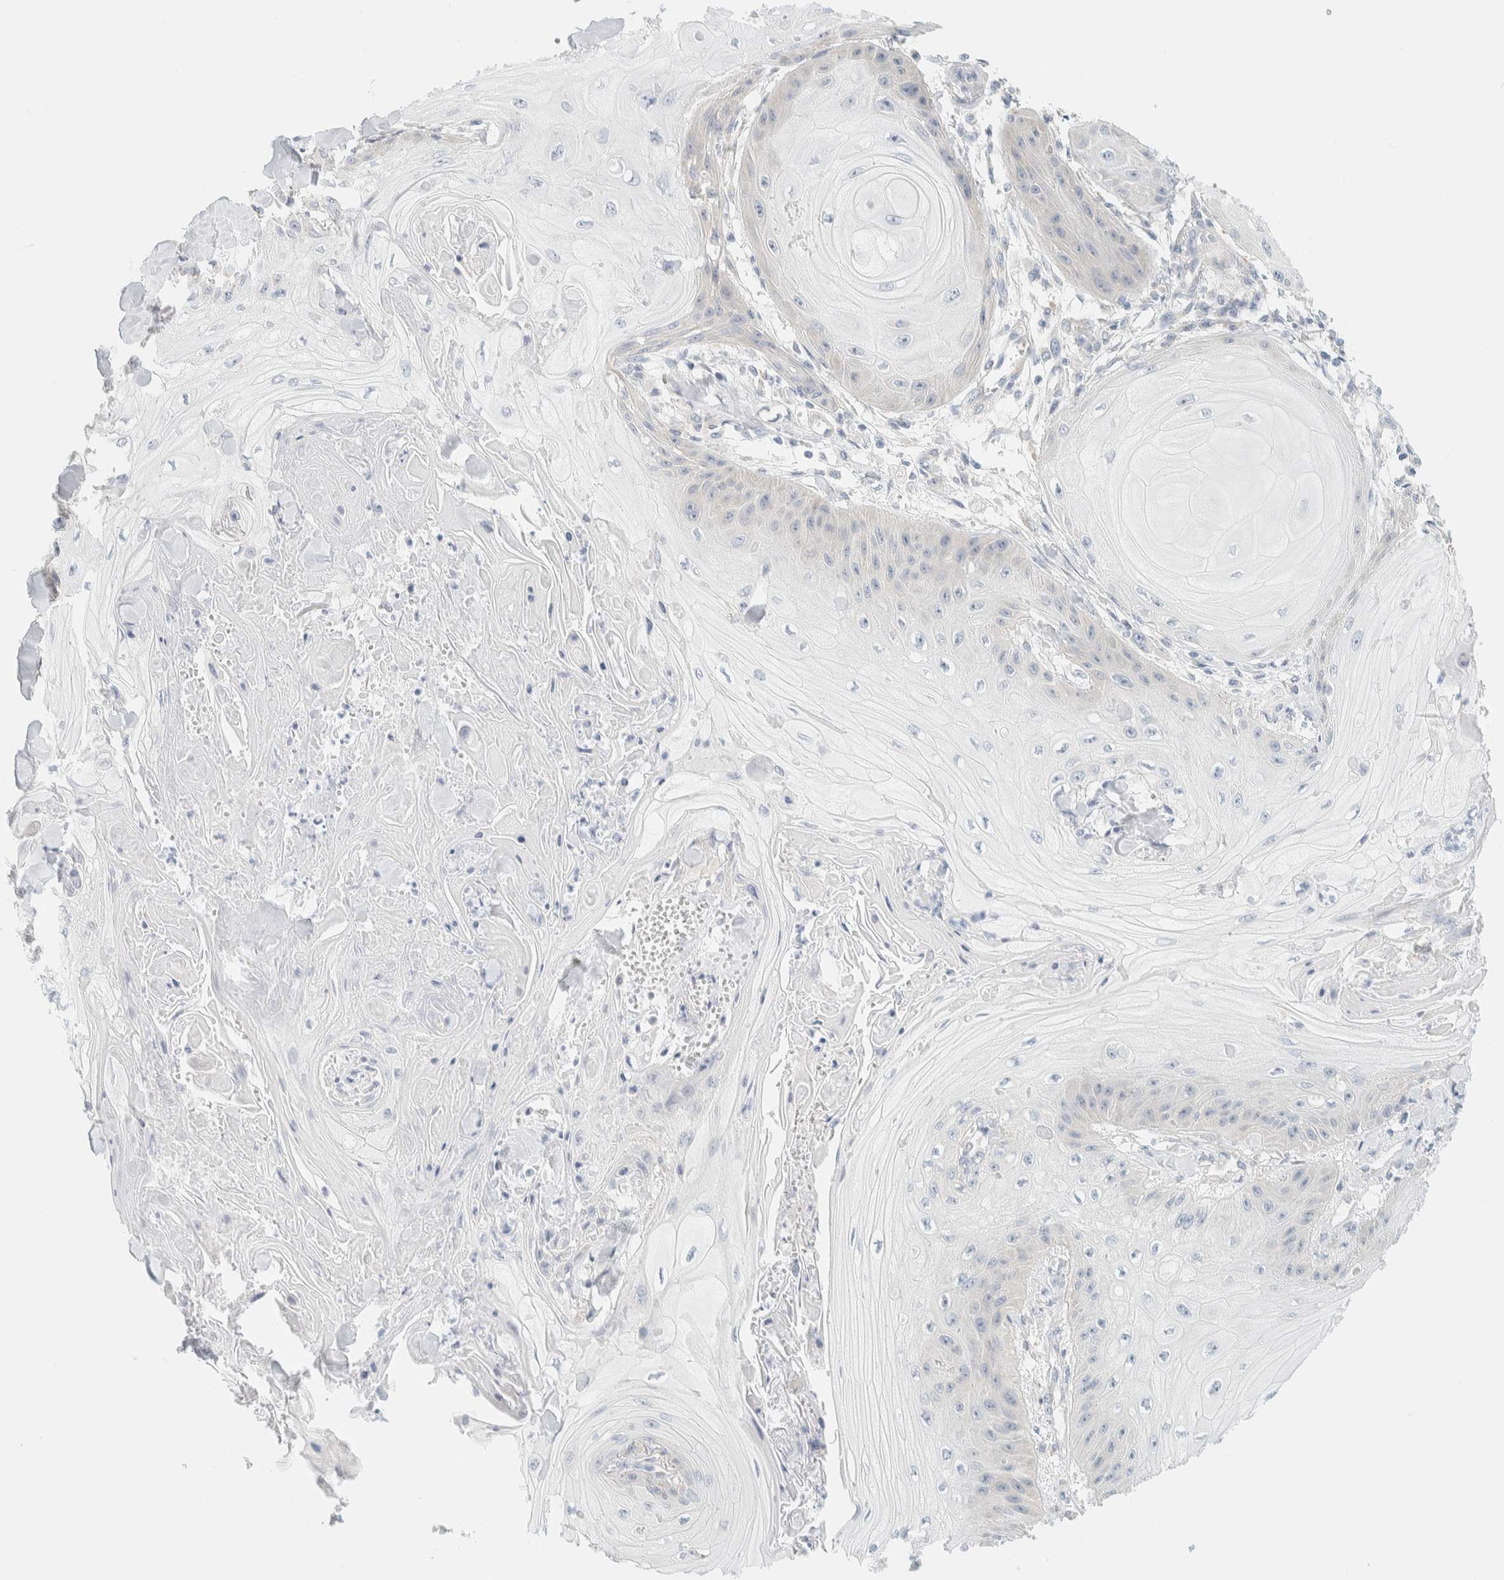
{"staining": {"intensity": "negative", "quantity": "none", "location": "none"}, "tissue": "skin cancer", "cell_type": "Tumor cells", "image_type": "cancer", "snomed": [{"axis": "morphology", "description": "Squamous cell carcinoma, NOS"}, {"axis": "topography", "description": "Skin"}], "caption": "This is an immunohistochemistry histopathology image of squamous cell carcinoma (skin). There is no staining in tumor cells.", "gene": "PTGES3L-AARSD1", "patient": {"sex": "male", "age": 74}}